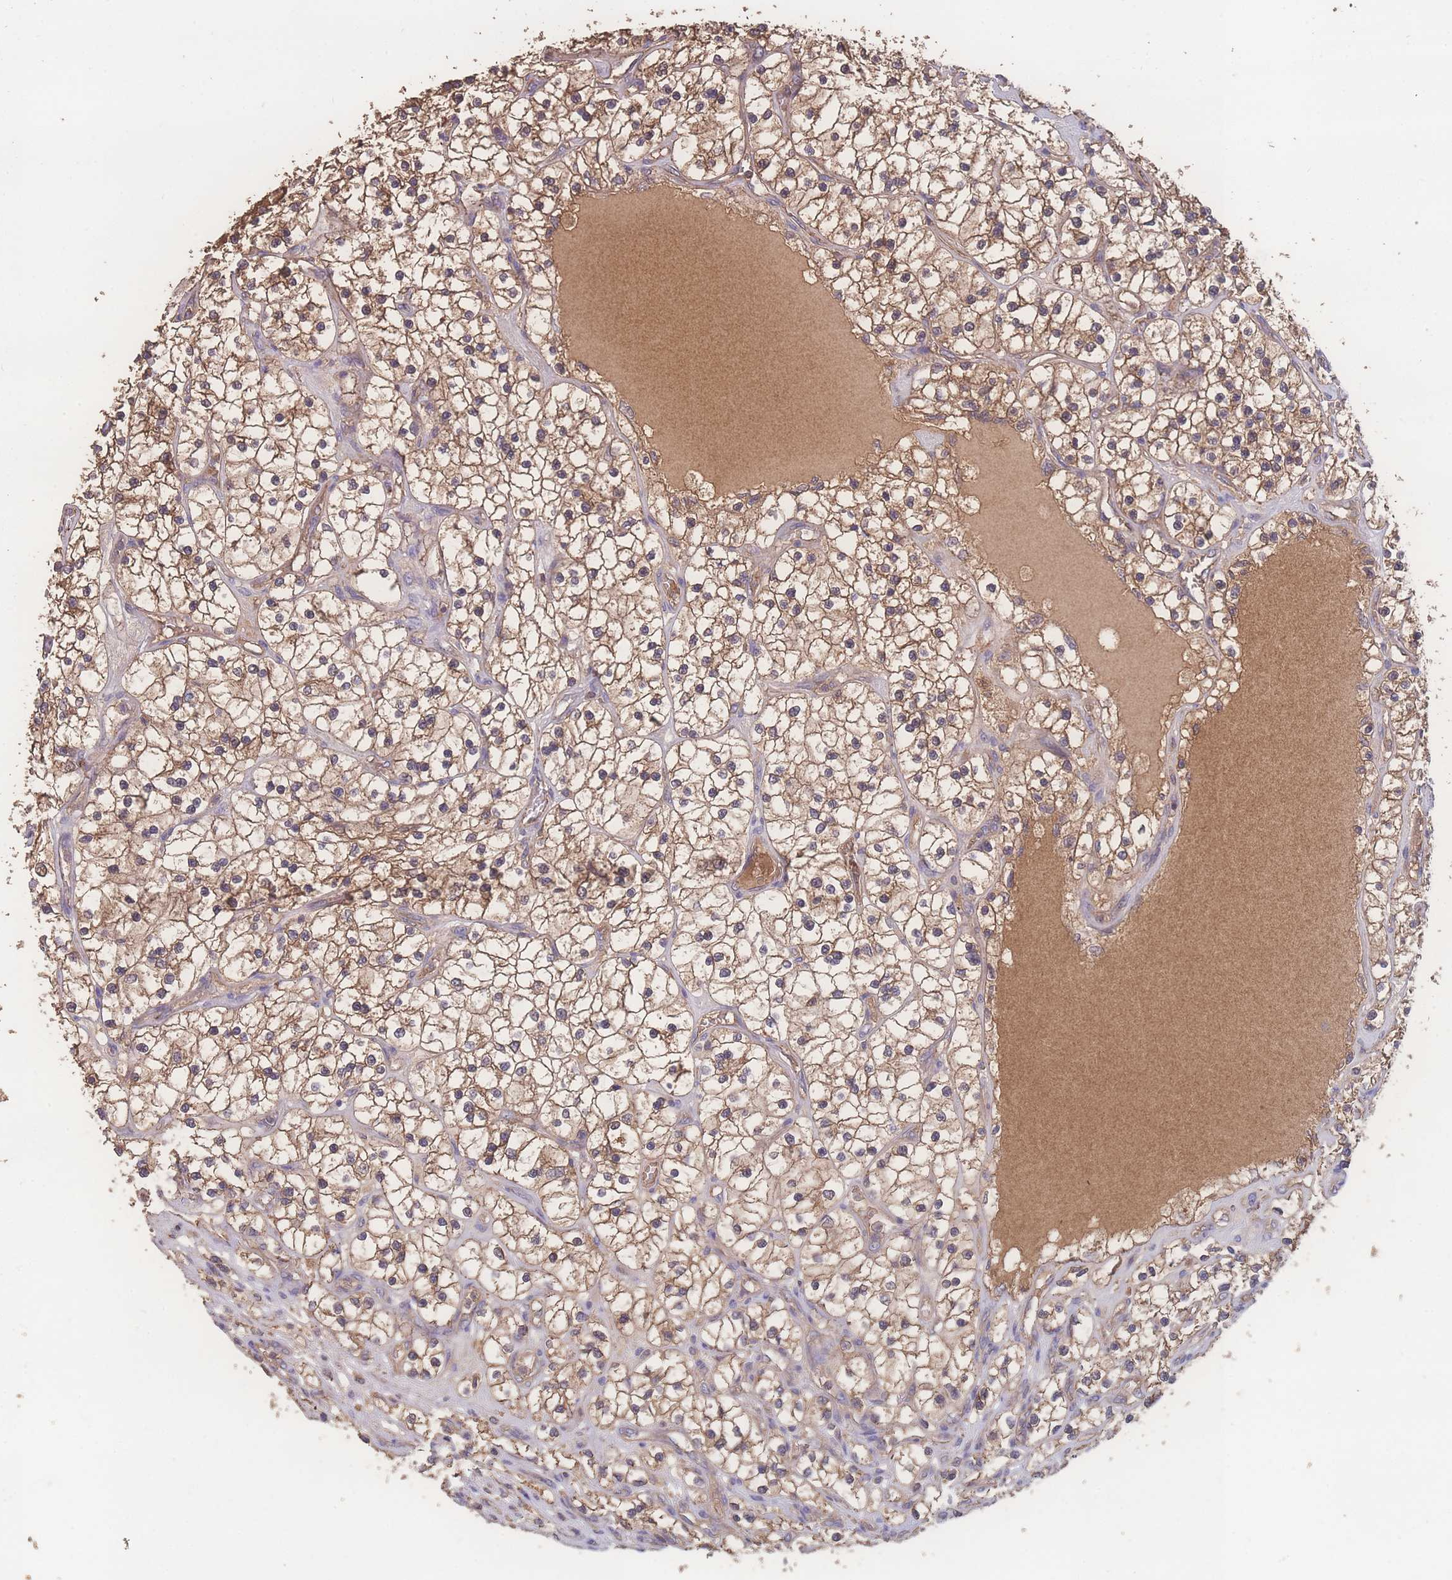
{"staining": {"intensity": "moderate", "quantity": ">75%", "location": "cytoplasmic/membranous"}, "tissue": "renal cancer", "cell_type": "Tumor cells", "image_type": "cancer", "snomed": [{"axis": "morphology", "description": "Adenocarcinoma, NOS"}, {"axis": "topography", "description": "Kidney"}], "caption": "Immunohistochemistry (IHC) (DAB (3,3'-diaminobenzidine)) staining of renal cancer (adenocarcinoma) exhibits moderate cytoplasmic/membranous protein expression in about >75% of tumor cells.", "gene": "ATXN10", "patient": {"sex": "female", "age": 69}}